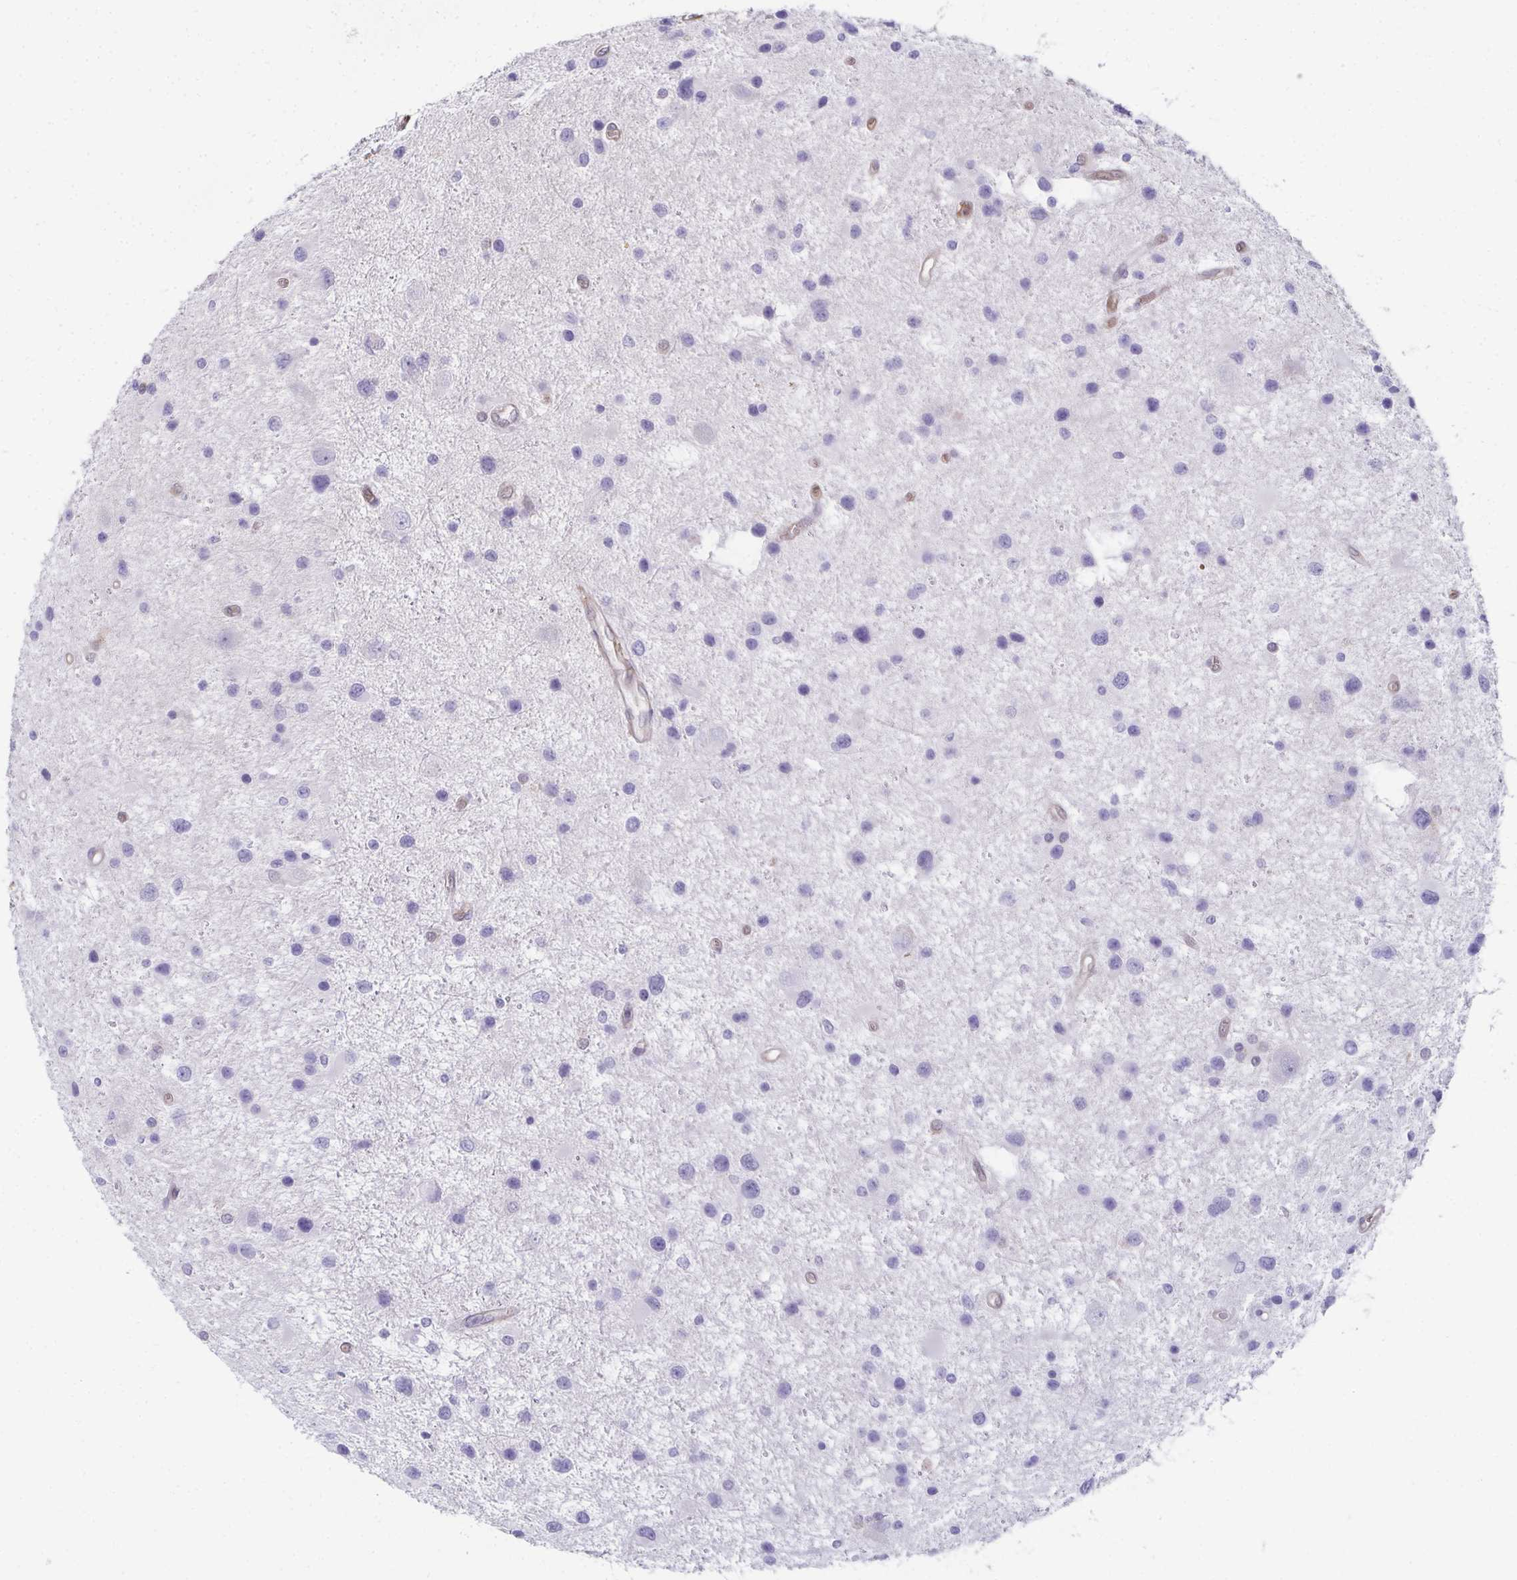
{"staining": {"intensity": "negative", "quantity": "none", "location": "none"}, "tissue": "glioma", "cell_type": "Tumor cells", "image_type": "cancer", "snomed": [{"axis": "morphology", "description": "Glioma, malignant, Low grade"}, {"axis": "topography", "description": "Brain"}], "caption": "This is an immunohistochemistry (IHC) micrograph of glioma. There is no expression in tumor cells.", "gene": "RBP1", "patient": {"sex": "female", "age": 32}}